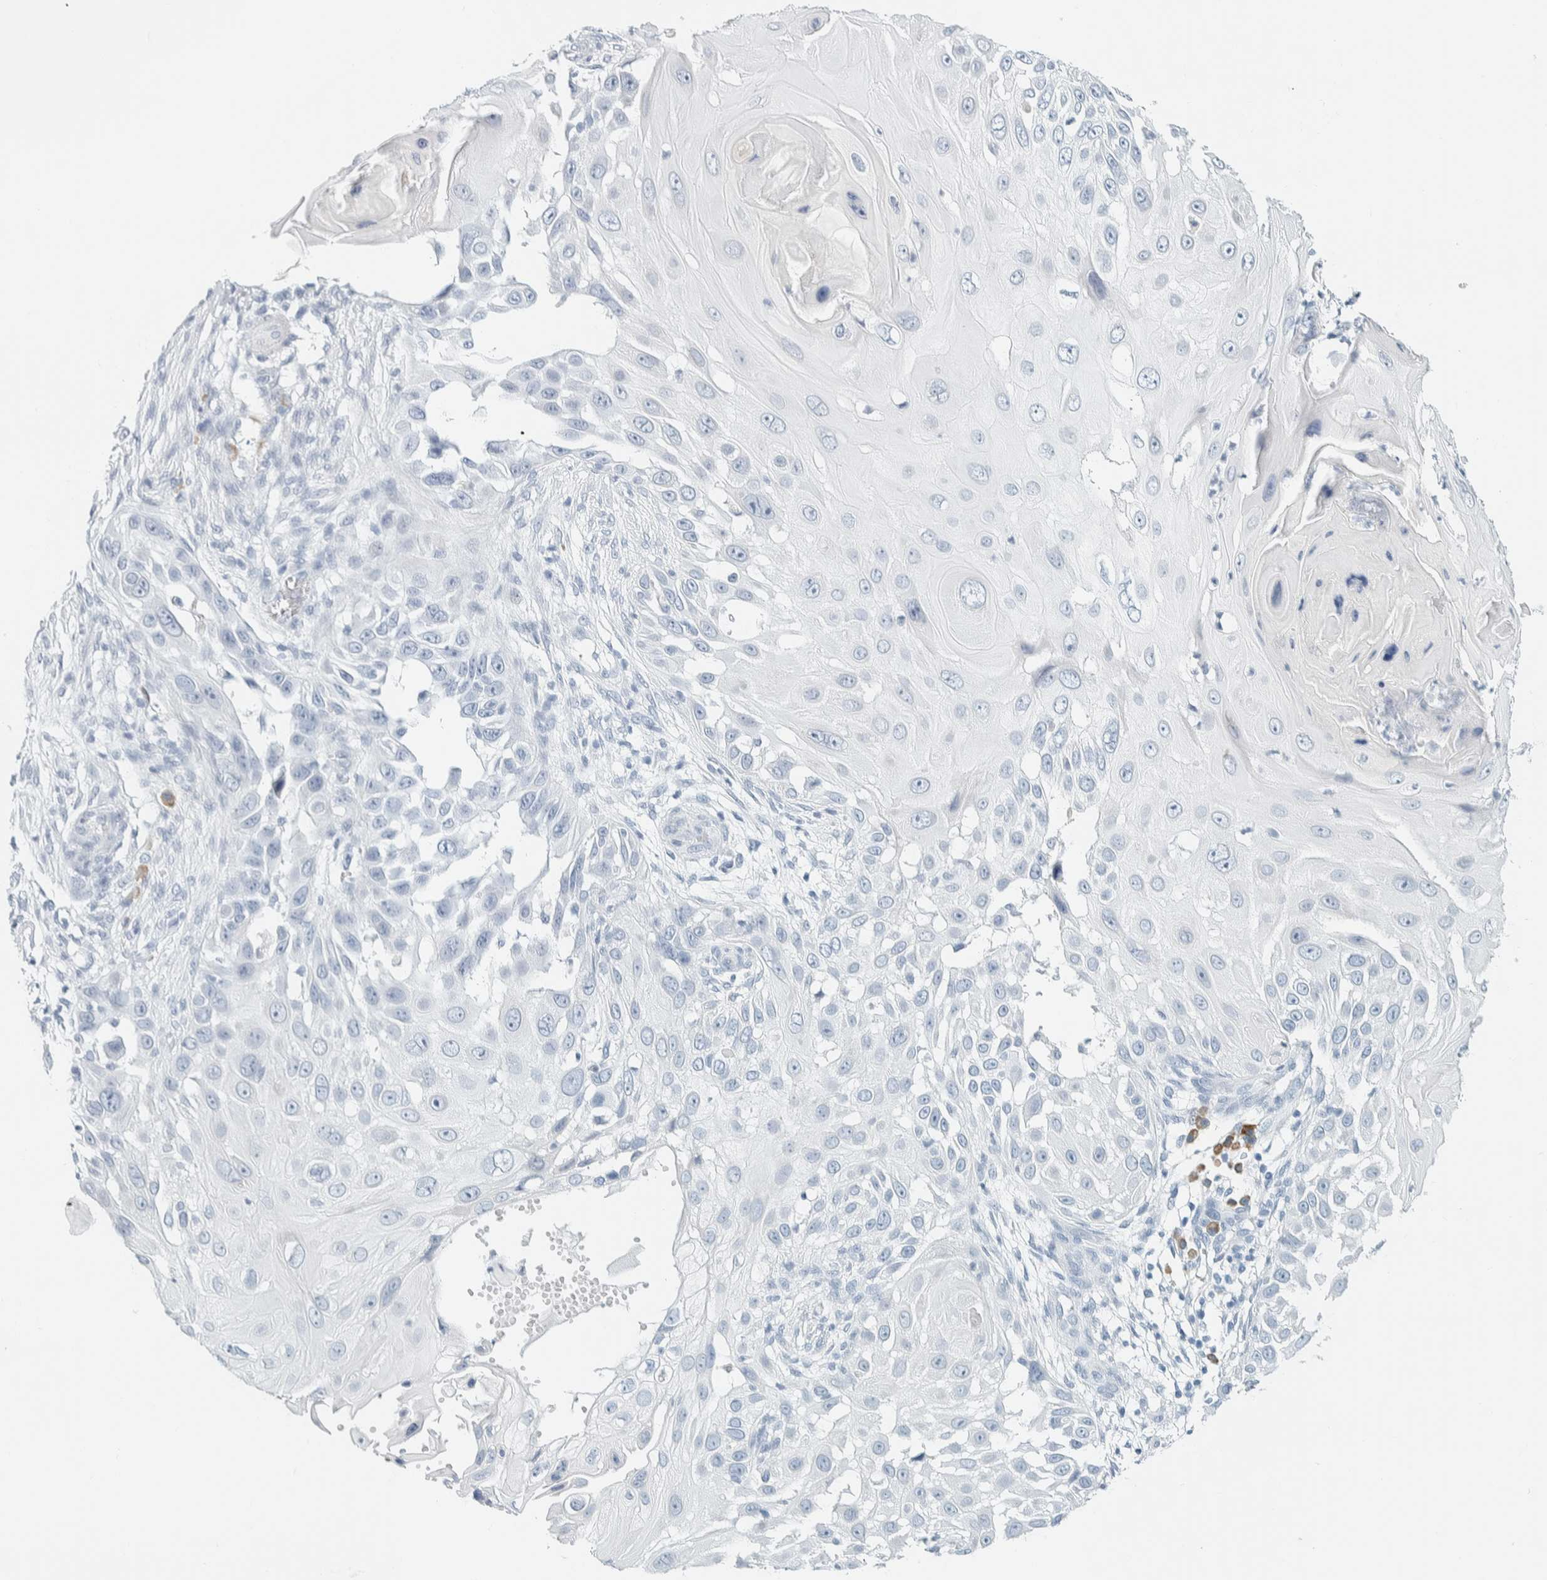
{"staining": {"intensity": "negative", "quantity": "none", "location": "none"}, "tissue": "skin cancer", "cell_type": "Tumor cells", "image_type": "cancer", "snomed": [{"axis": "morphology", "description": "Squamous cell carcinoma, NOS"}, {"axis": "topography", "description": "Skin"}], "caption": "This is an immunohistochemistry photomicrograph of skin cancer. There is no positivity in tumor cells.", "gene": "ARHGAP27", "patient": {"sex": "female", "age": 44}}